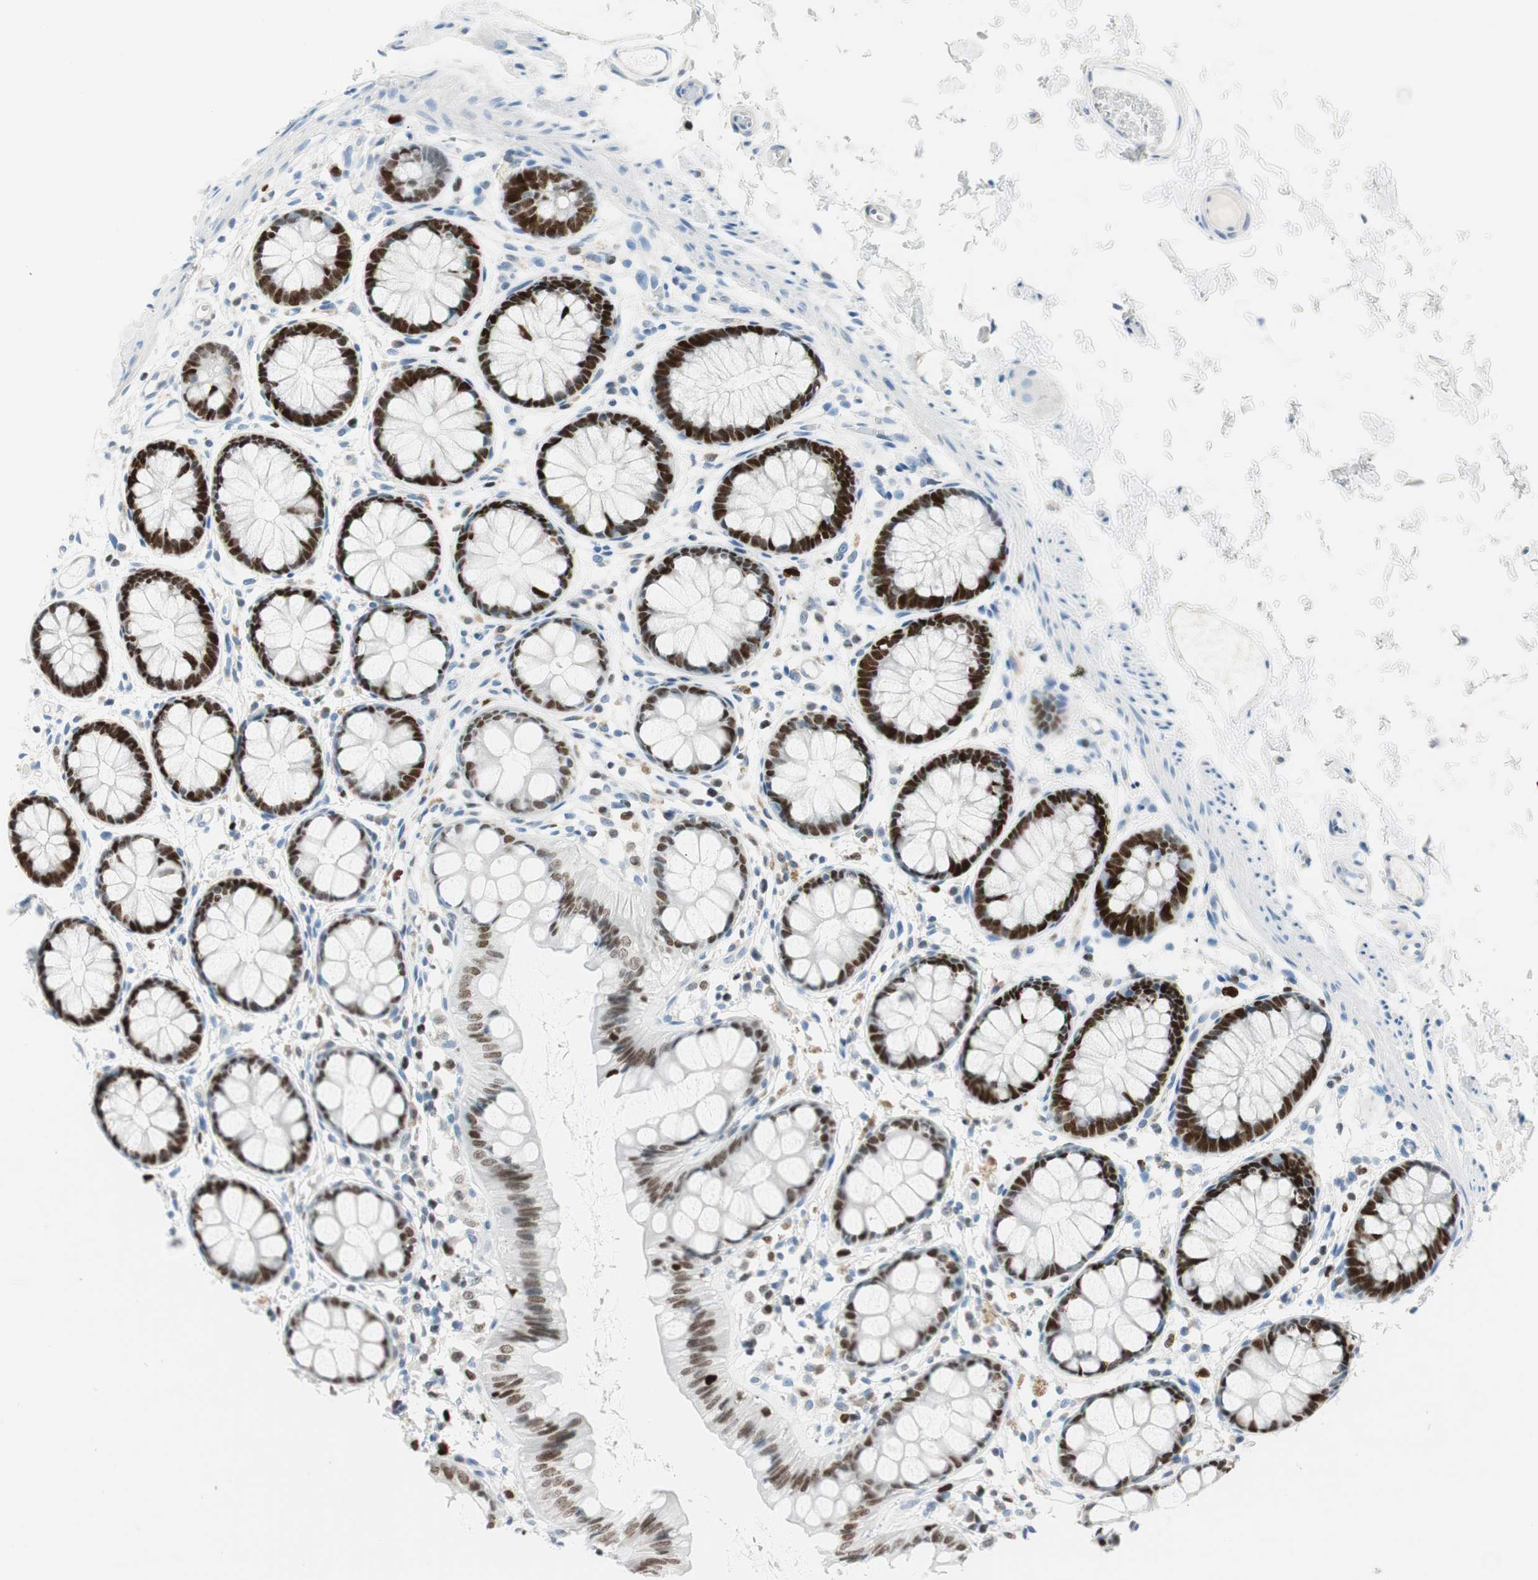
{"staining": {"intensity": "strong", "quantity": ">75%", "location": "nuclear"}, "tissue": "rectum", "cell_type": "Glandular cells", "image_type": "normal", "snomed": [{"axis": "morphology", "description": "Normal tissue, NOS"}, {"axis": "topography", "description": "Rectum"}], "caption": "Glandular cells demonstrate strong nuclear staining in about >75% of cells in normal rectum.", "gene": "EZH2", "patient": {"sex": "female", "age": 66}}